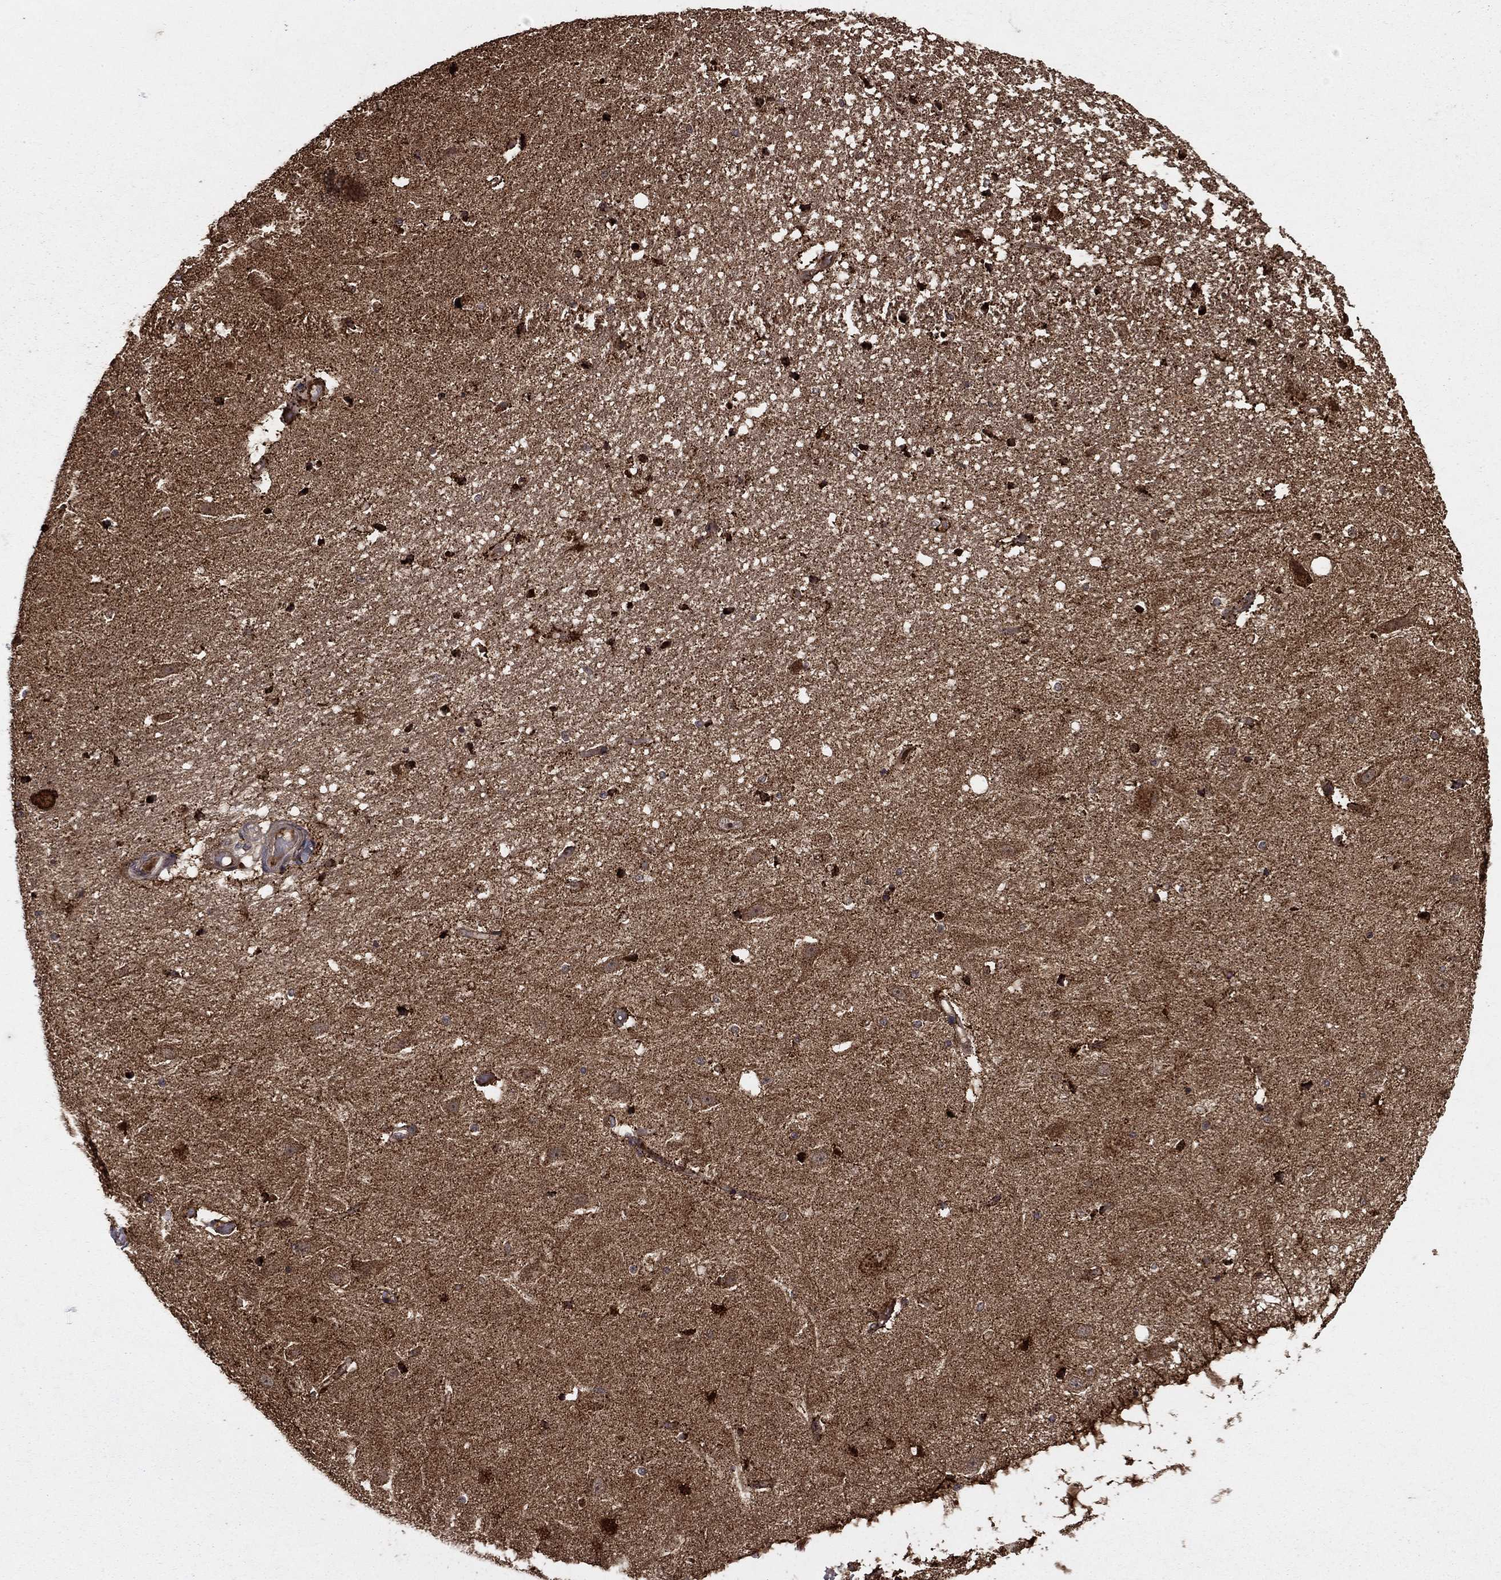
{"staining": {"intensity": "strong", "quantity": ">75%", "location": "cytoplasmic/membranous"}, "tissue": "hippocampus", "cell_type": "Glial cells", "image_type": "normal", "snomed": [{"axis": "morphology", "description": "Normal tissue, NOS"}, {"axis": "topography", "description": "Hippocampus"}], "caption": "Immunohistochemical staining of normal human hippocampus exhibits high levels of strong cytoplasmic/membranous expression in about >75% of glial cells. The staining was performed using DAB, with brown indicating positive protein expression. Nuclei are stained blue with hematoxylin.", "gene": "GCSH", "patient": {"sex": "male", "age": 49}}